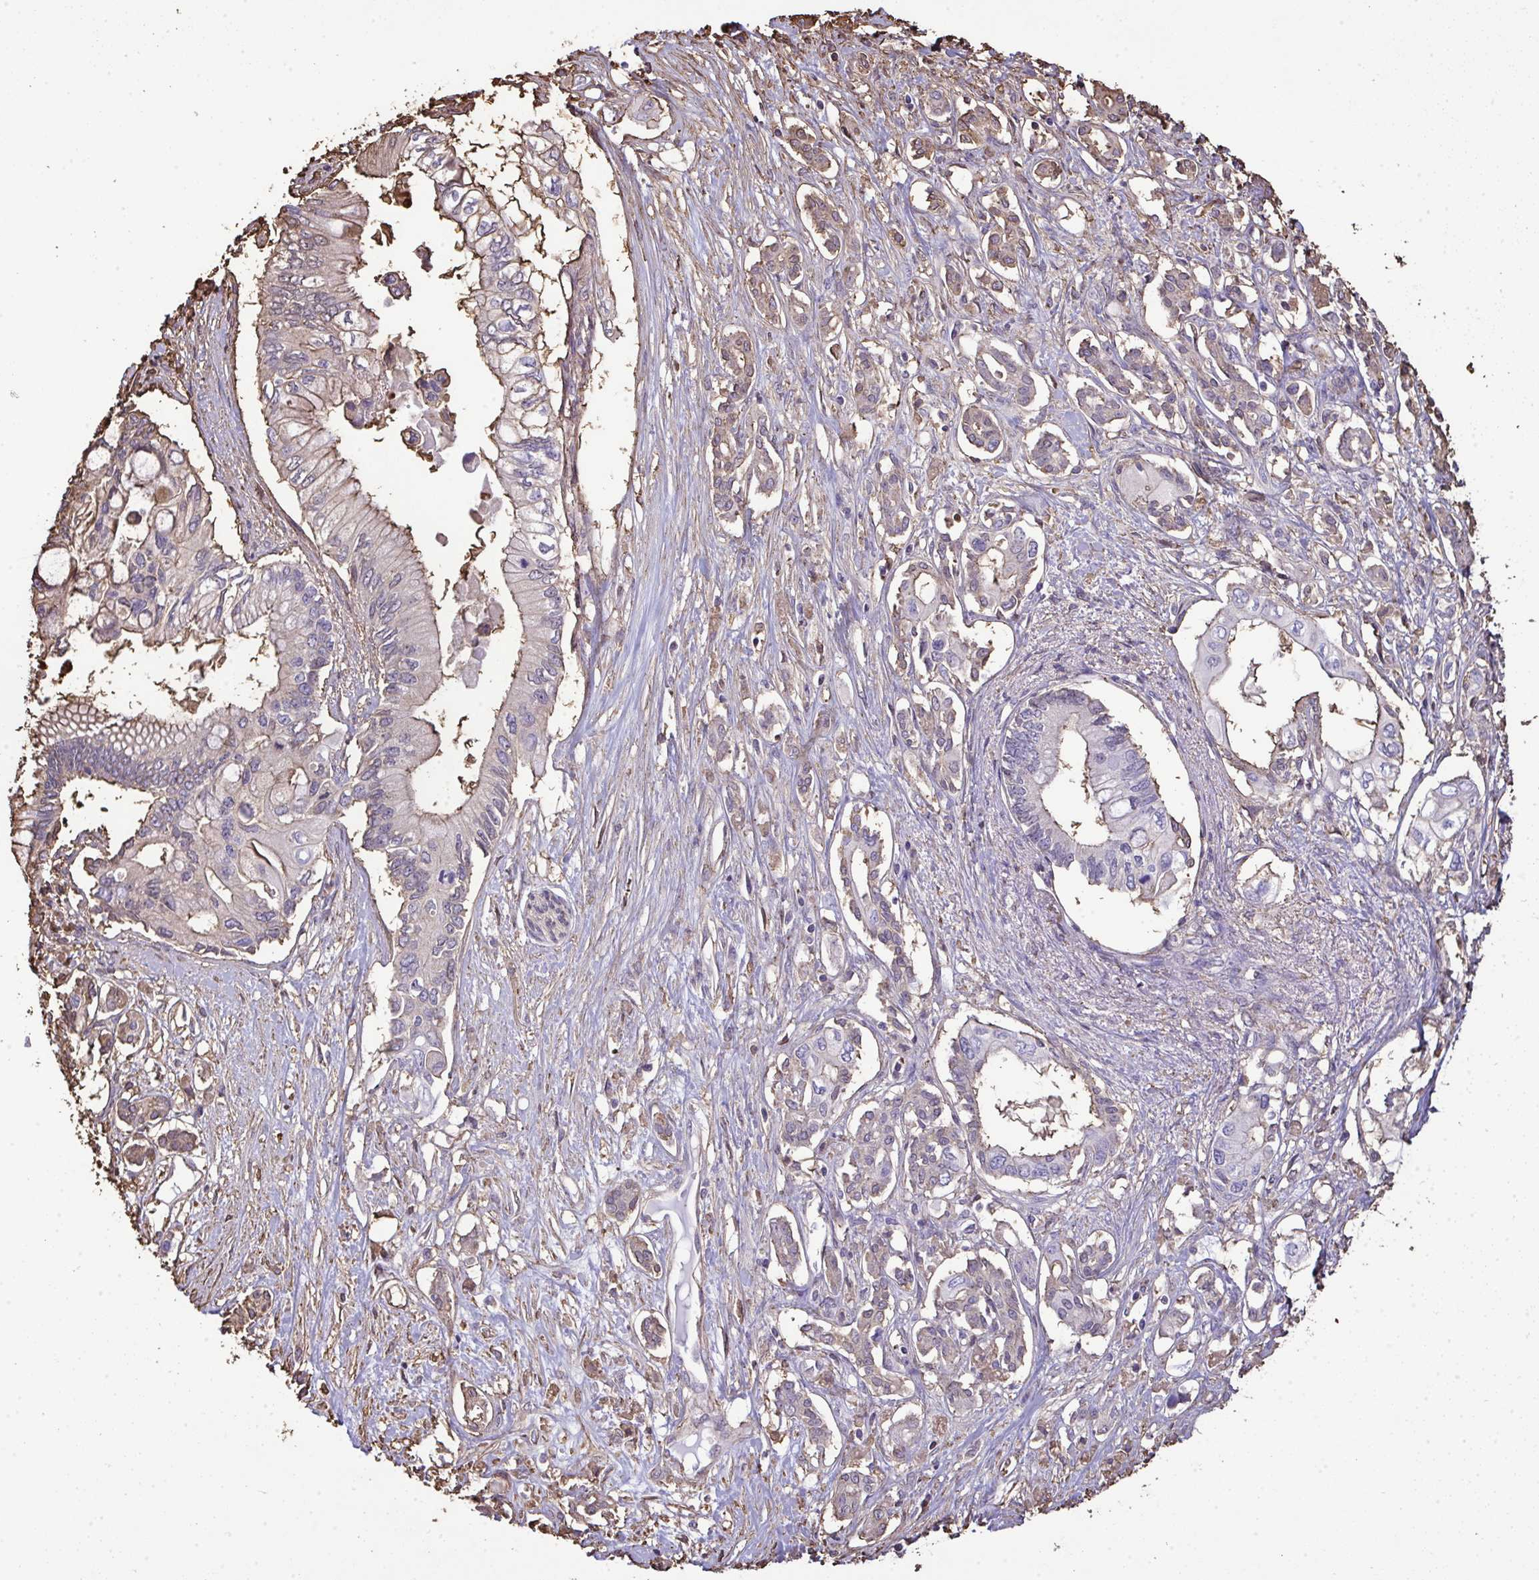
{"staining": {"intensity": "weak", "quantity": "25%-75%", "location": "cytoplasmic/membranous"}, "tissue": "pancreatic cancer", "cell_type": "Tumor cells", "image_type": "cancer", "snomed": [{"axis": "morphology", "description": "Adenocarcinoma, NOS"}, {"axis": "topography", "description": "Pancreas"}], "caption": "Immunohistochemical staining of human pancreatic cancer (adenocarcinoma) displays low levels of weak cytoplasmic/membranous protein staining in approximately 25%-75% of tumor cells.", "gene": "ANXA5", "patient": {"sex": "female", "age": 63}}